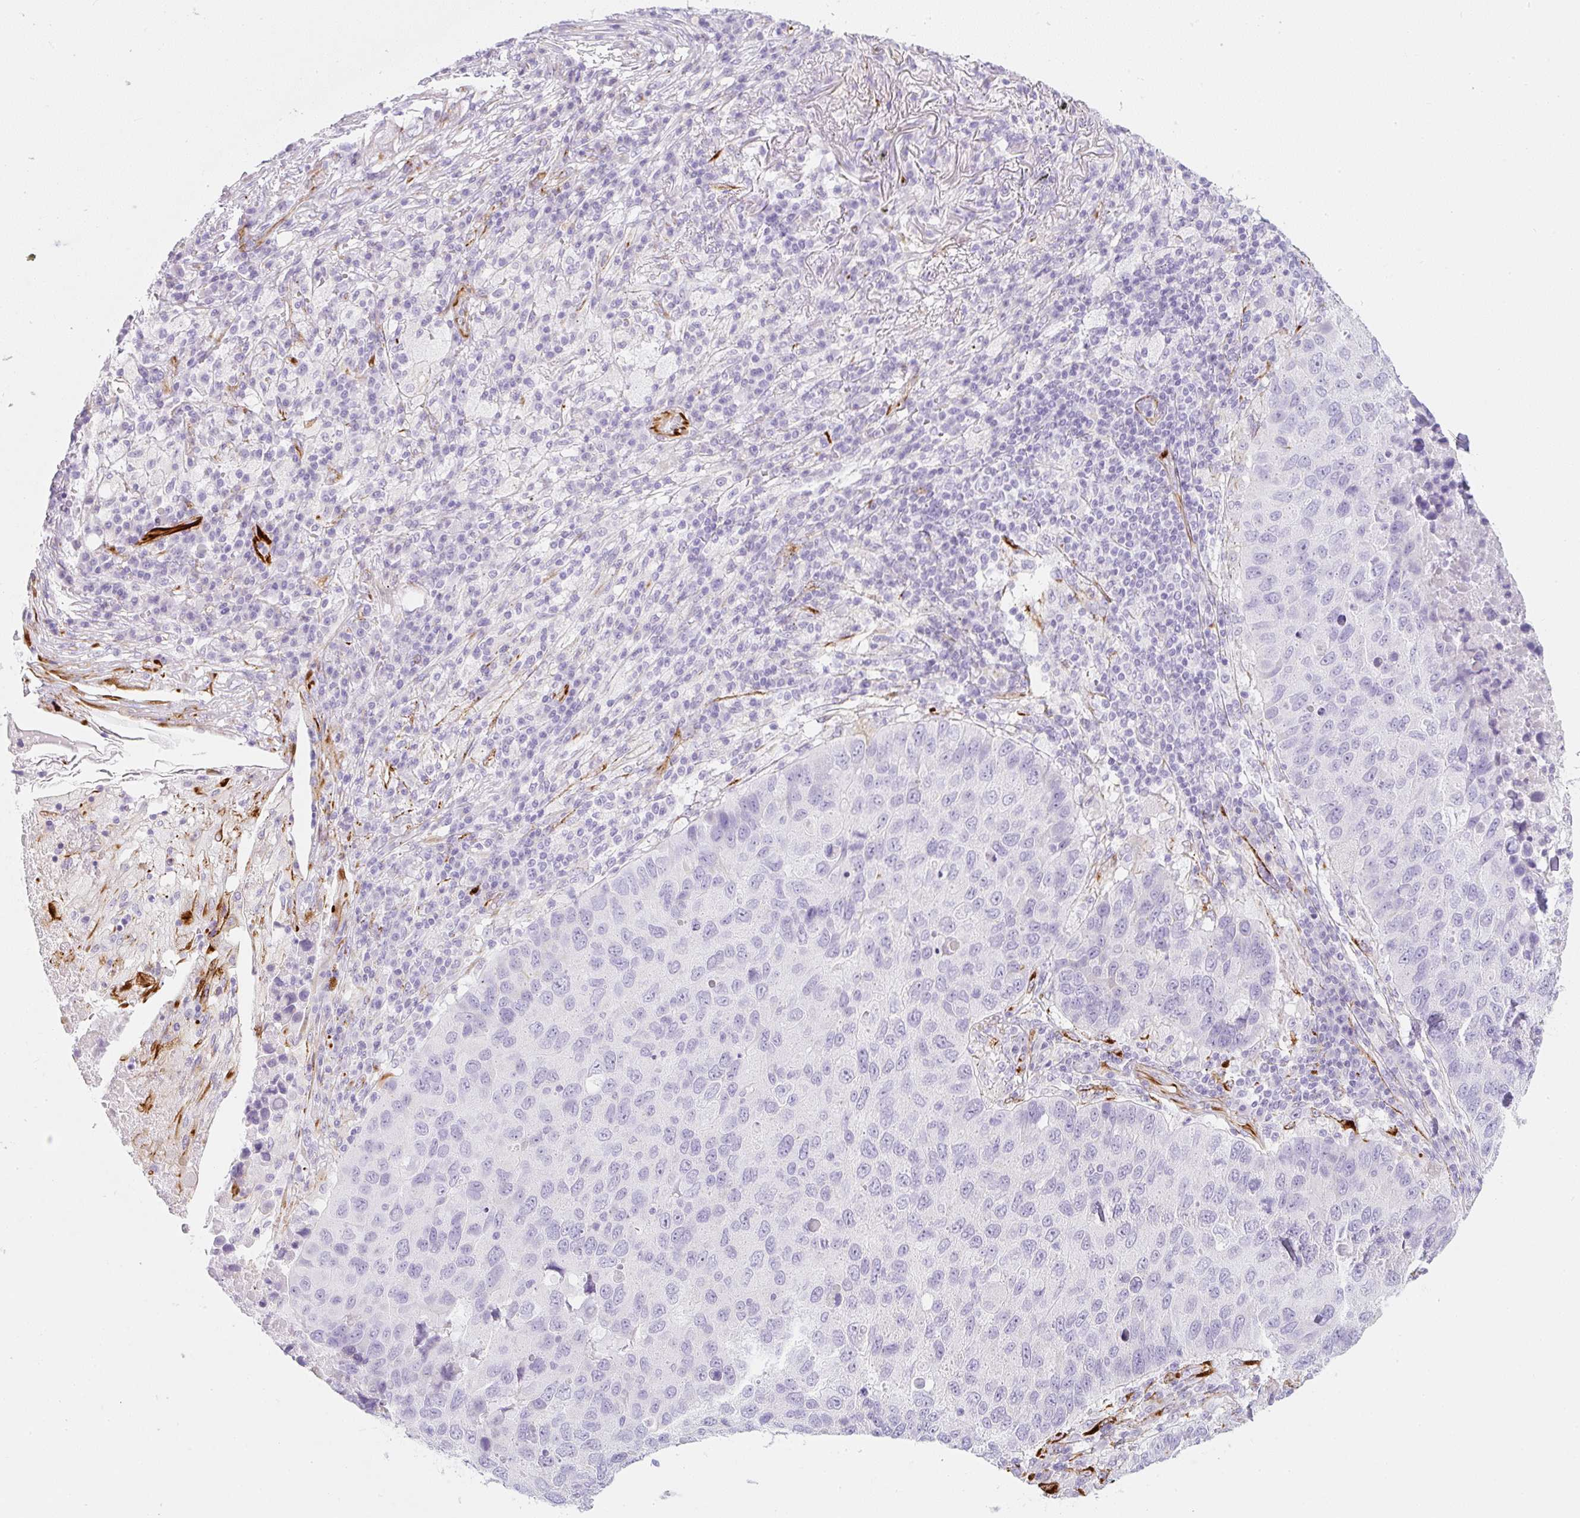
{"staining": {"intensity": "negative", "quantity": "none", "location": "none"}, "tissue": "lung cancer", "cell_type": "Tumor cells", "image_type": "cancer", "snomed": [{"axis": "morphology", "description": "Squamous cell carcinoma, NOS"}, {"axis": "topography", "description": "Lung"}], "caption": "Tumor cells show no significant protein staining in lung cancer.", "gene": "ZNF689", "patient": {"sex": "male", "age": 73}}